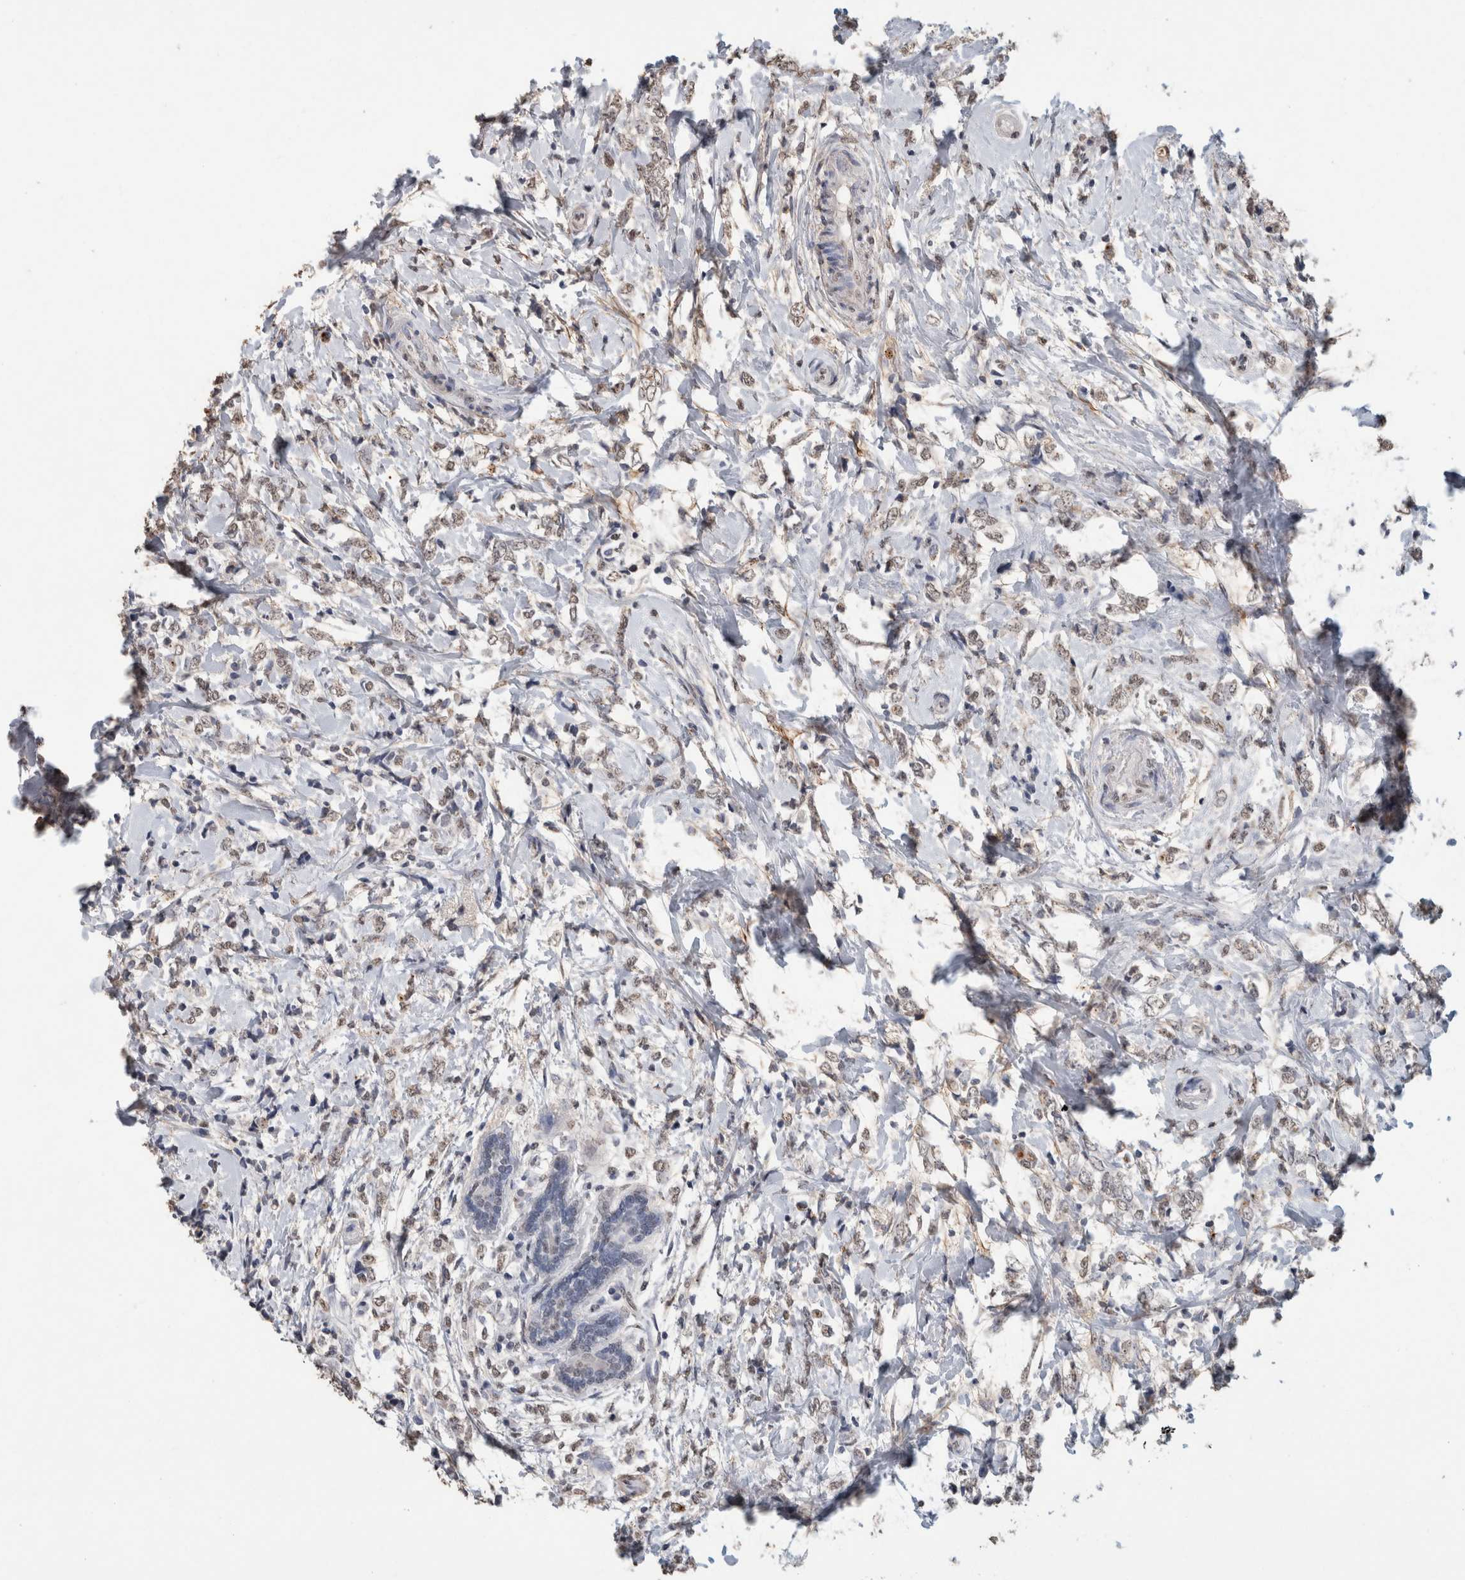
{"staining": {"intensity": "weak", "quantity": ">75%", "location": "nuclear"}, "tissue": "breast cancer", "cell_type": "Tumor cells", "image_type": "cancer", "snomed": [{"axis": "morphology", "description": "Normal tissue, NOS"}, {"axis": "morphology", "description": "Lobular carcinoma"}, {"axis": "topography", "description": "Breast"}], "caption": "Breast lobular carcinoma stained with DAB immunohistochemistry reveals low levels of weak nuclear positivity in approximately >75% of tumor cells. The protein of interest is shown in brown color, while the nuclei are stained blue.", "gene": "LTBP1", "patient": {"sex": "female", "age": 47}}